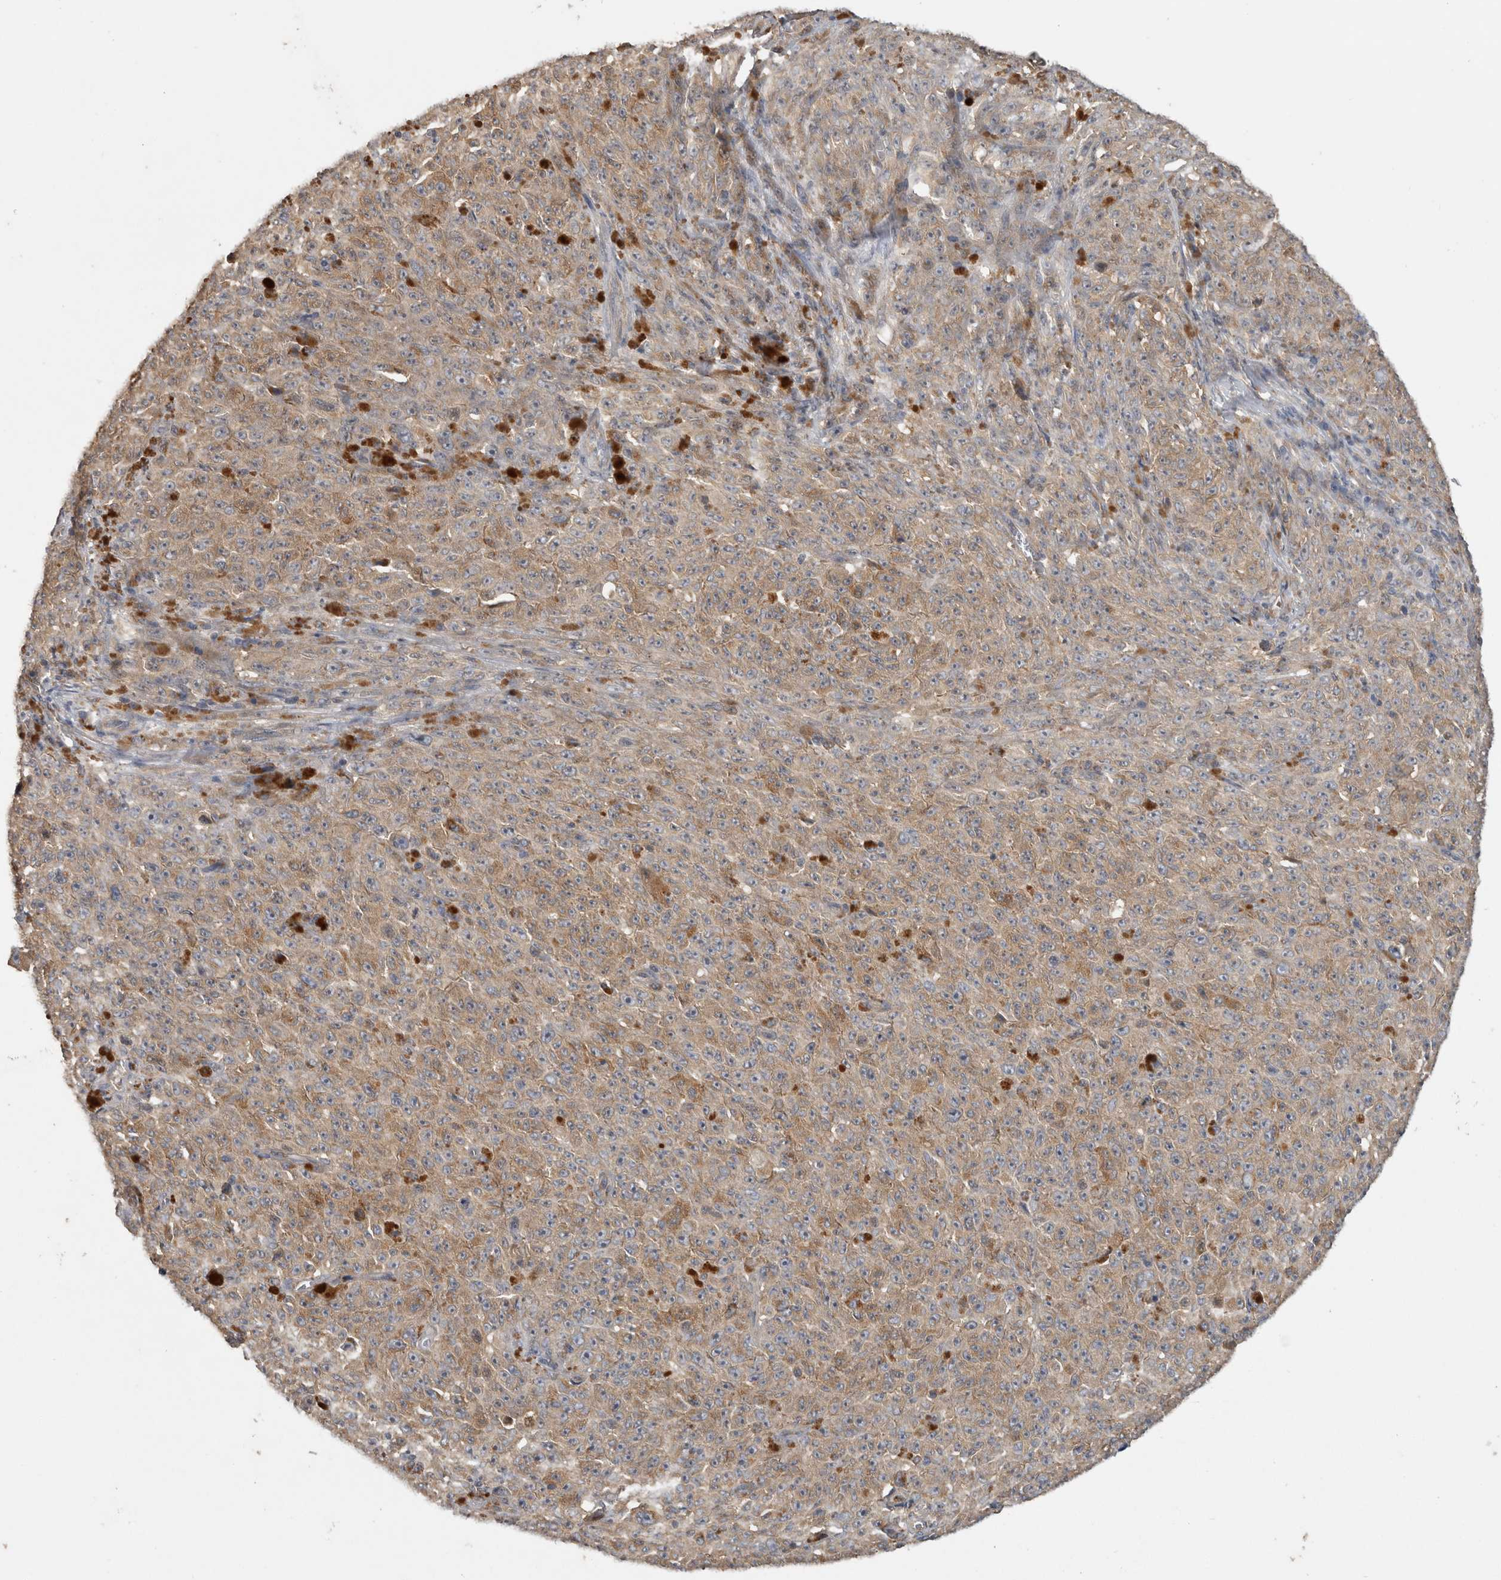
{"staining": {"intensity": "moderate", "quantity": ">75%", "location": "cytoplasmic/membranous"}, "tissue": "melanoma", "cell_type": "Tumor cells", "image_type": "cancer", "snomed": [{"axis": "morphology", "description": "Malignant melanoma, NOS"}, {"axis": "topography", "description": "Skin"}], "caption": "Brown immunohistochemical staining in melanoma shows moderate cytoplasmic/membranous staining in about >75% of tumor cells. Immunohistochemistry stains the protein of interest in brown and the nuclei are stained blue.", "gene": "TRMT61B", "patient": {"sex": "female", "age": 82}}